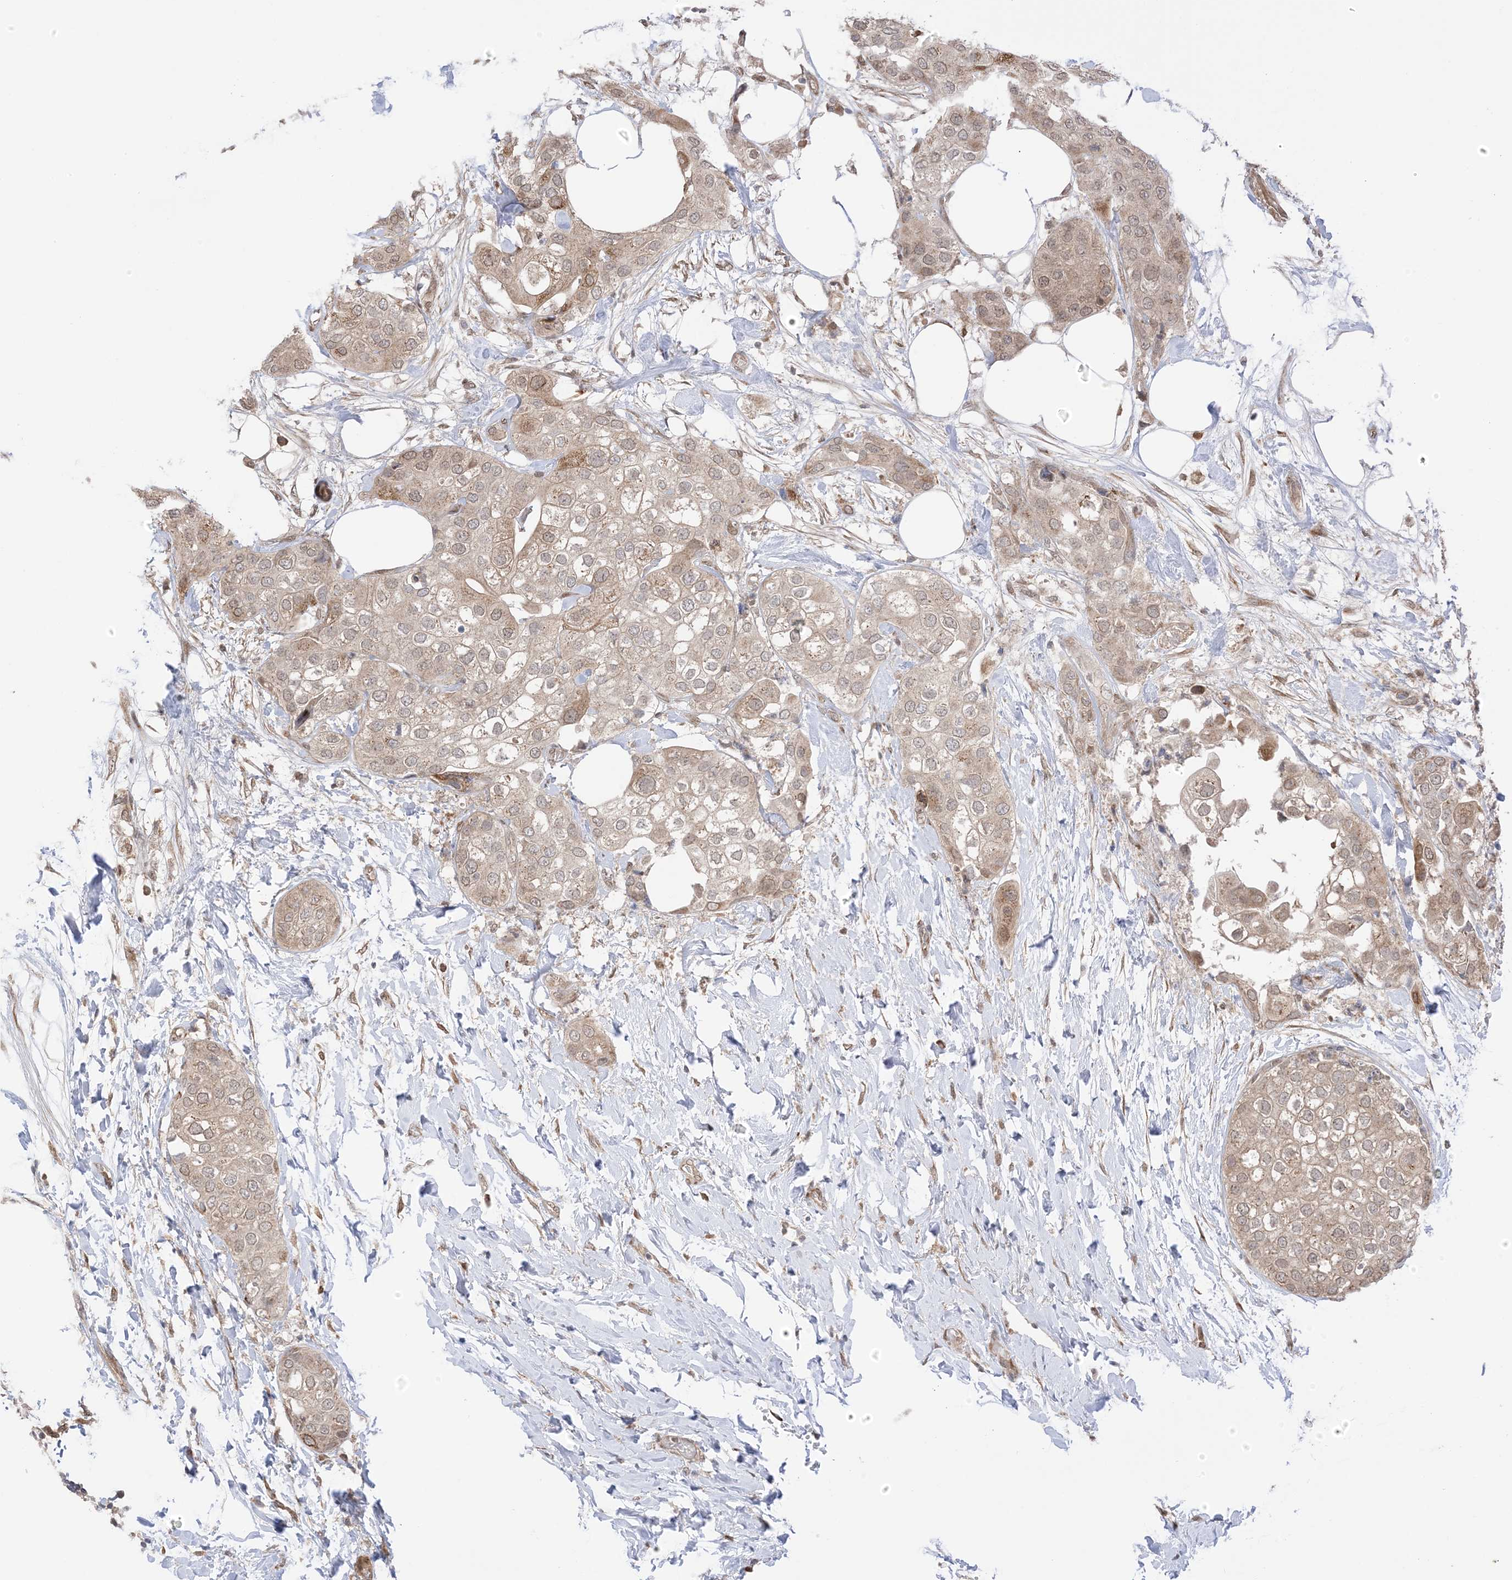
{"staining": {"intensity": "moderate", "quantity": ">75%", "location": "cytoplasmic/membranous,nuclear"}, "tissue": "urothelial cancer", "cell_type": "Tumor cells", "image_type": "cancer", "snomed": [{"axis": "morphology", "description": "Urothelial carcinoma, High grade"}, {"axis": "topography", "description": "Urinary bladder"}], "caption": "Brown immunohistochemical staining in human urothelial cancer exhibits moderate cytoplasmic/membranous and nuclear positivity in about >75% of tumor cells.", "gene": "UBE2E2", "patient": {"sex": "male", "age": 64}}